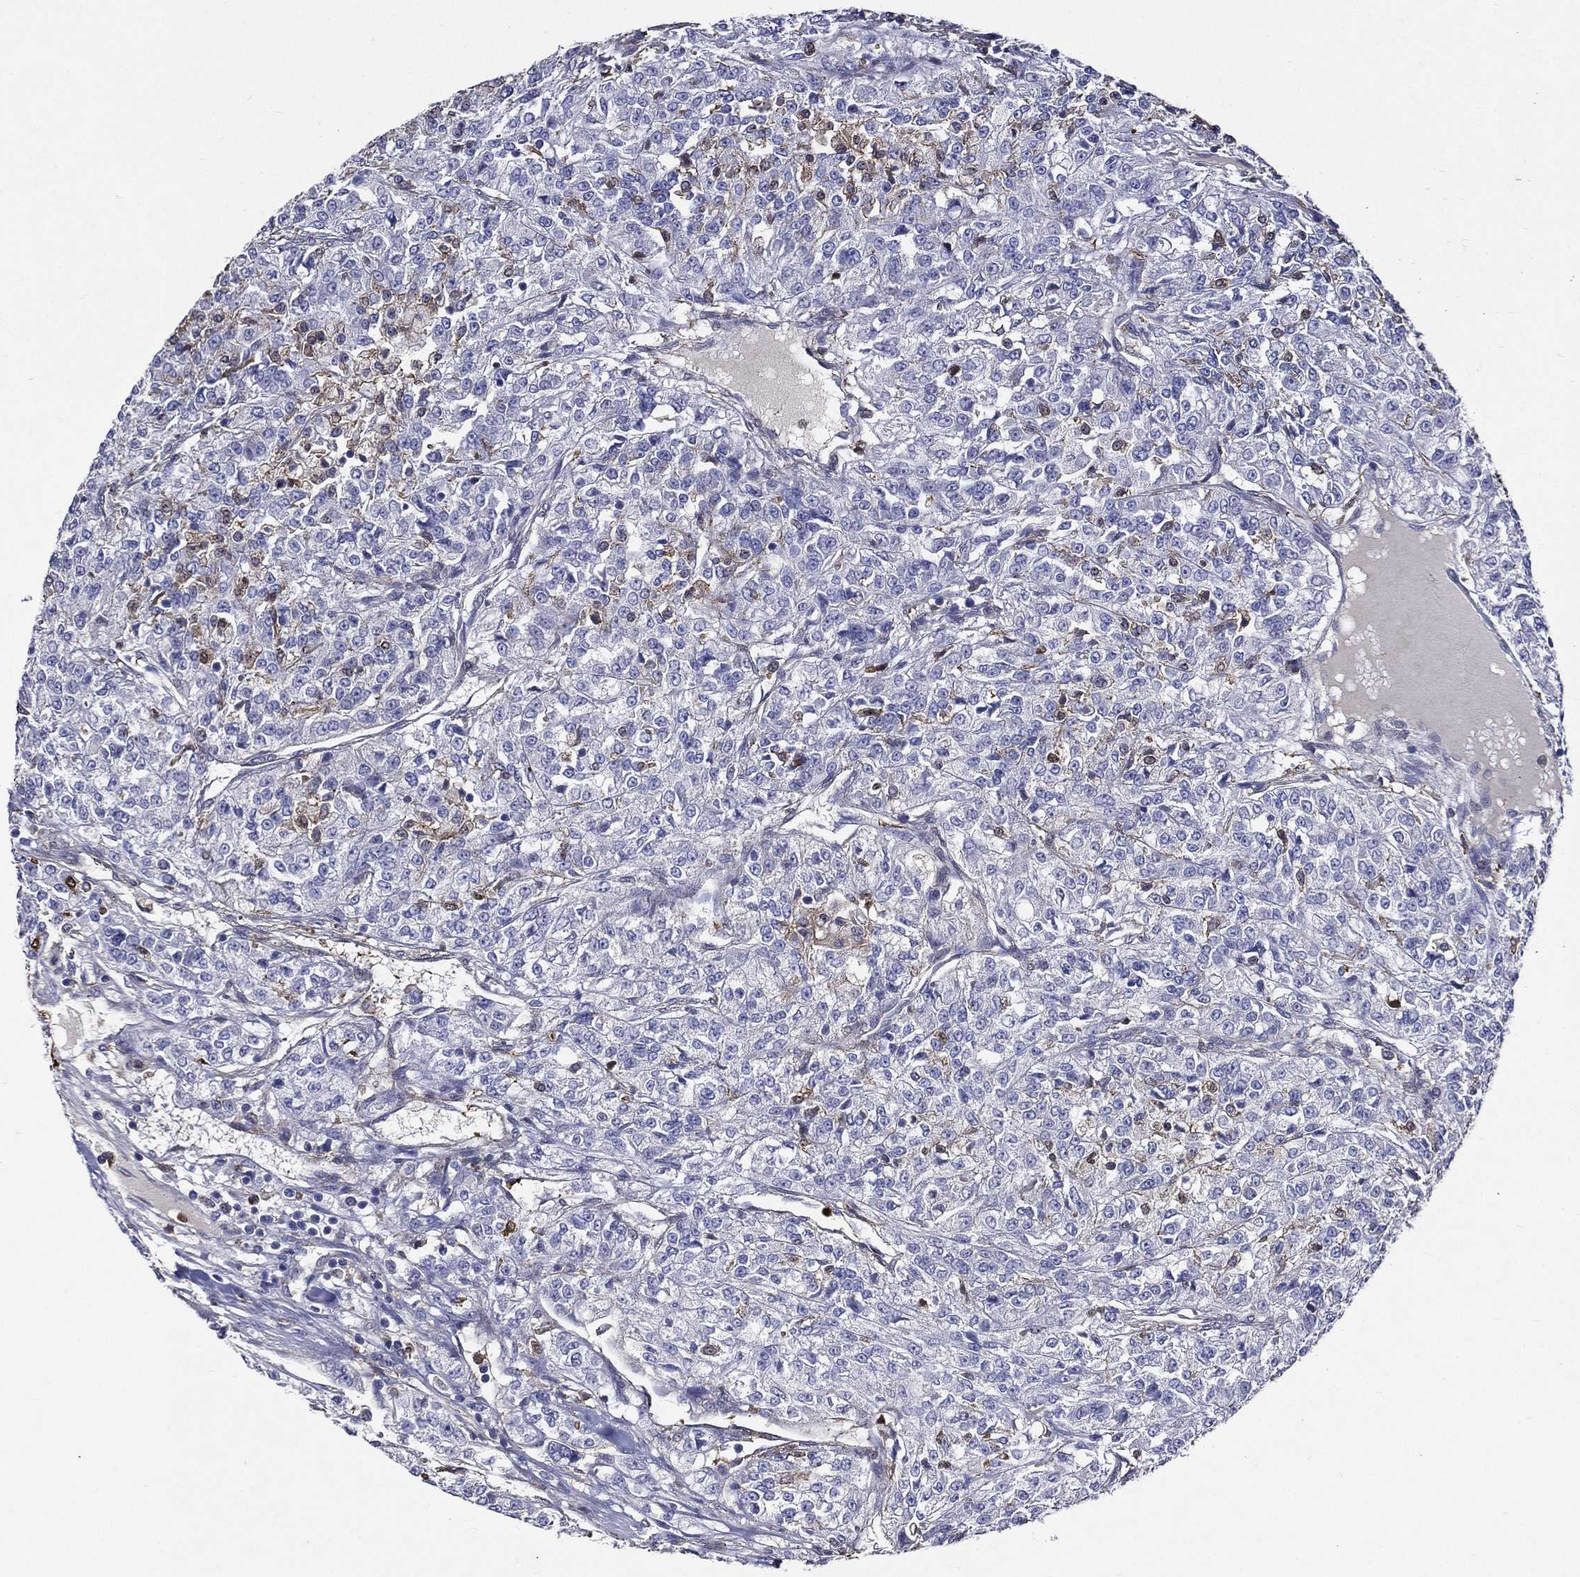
{"staining": {"intensity": "negative", "quantity": "none", "location": "none"}, "tissue": "renal cancer", "cell_type": "Tumor cells", "image_type": "cancer", "snomed": [{"axis": "morphology", "description": "Adenocarcinoma, NOS"}, {"axis": "topography", "description": "Kidney"}], "caption": "This is a micrograph of IHC staining of renal cancer (adenocarcinoma), which shows no staining in tumor cells.", "gene": "GPR171", "patient": {"sex": "female", "age": 63}}